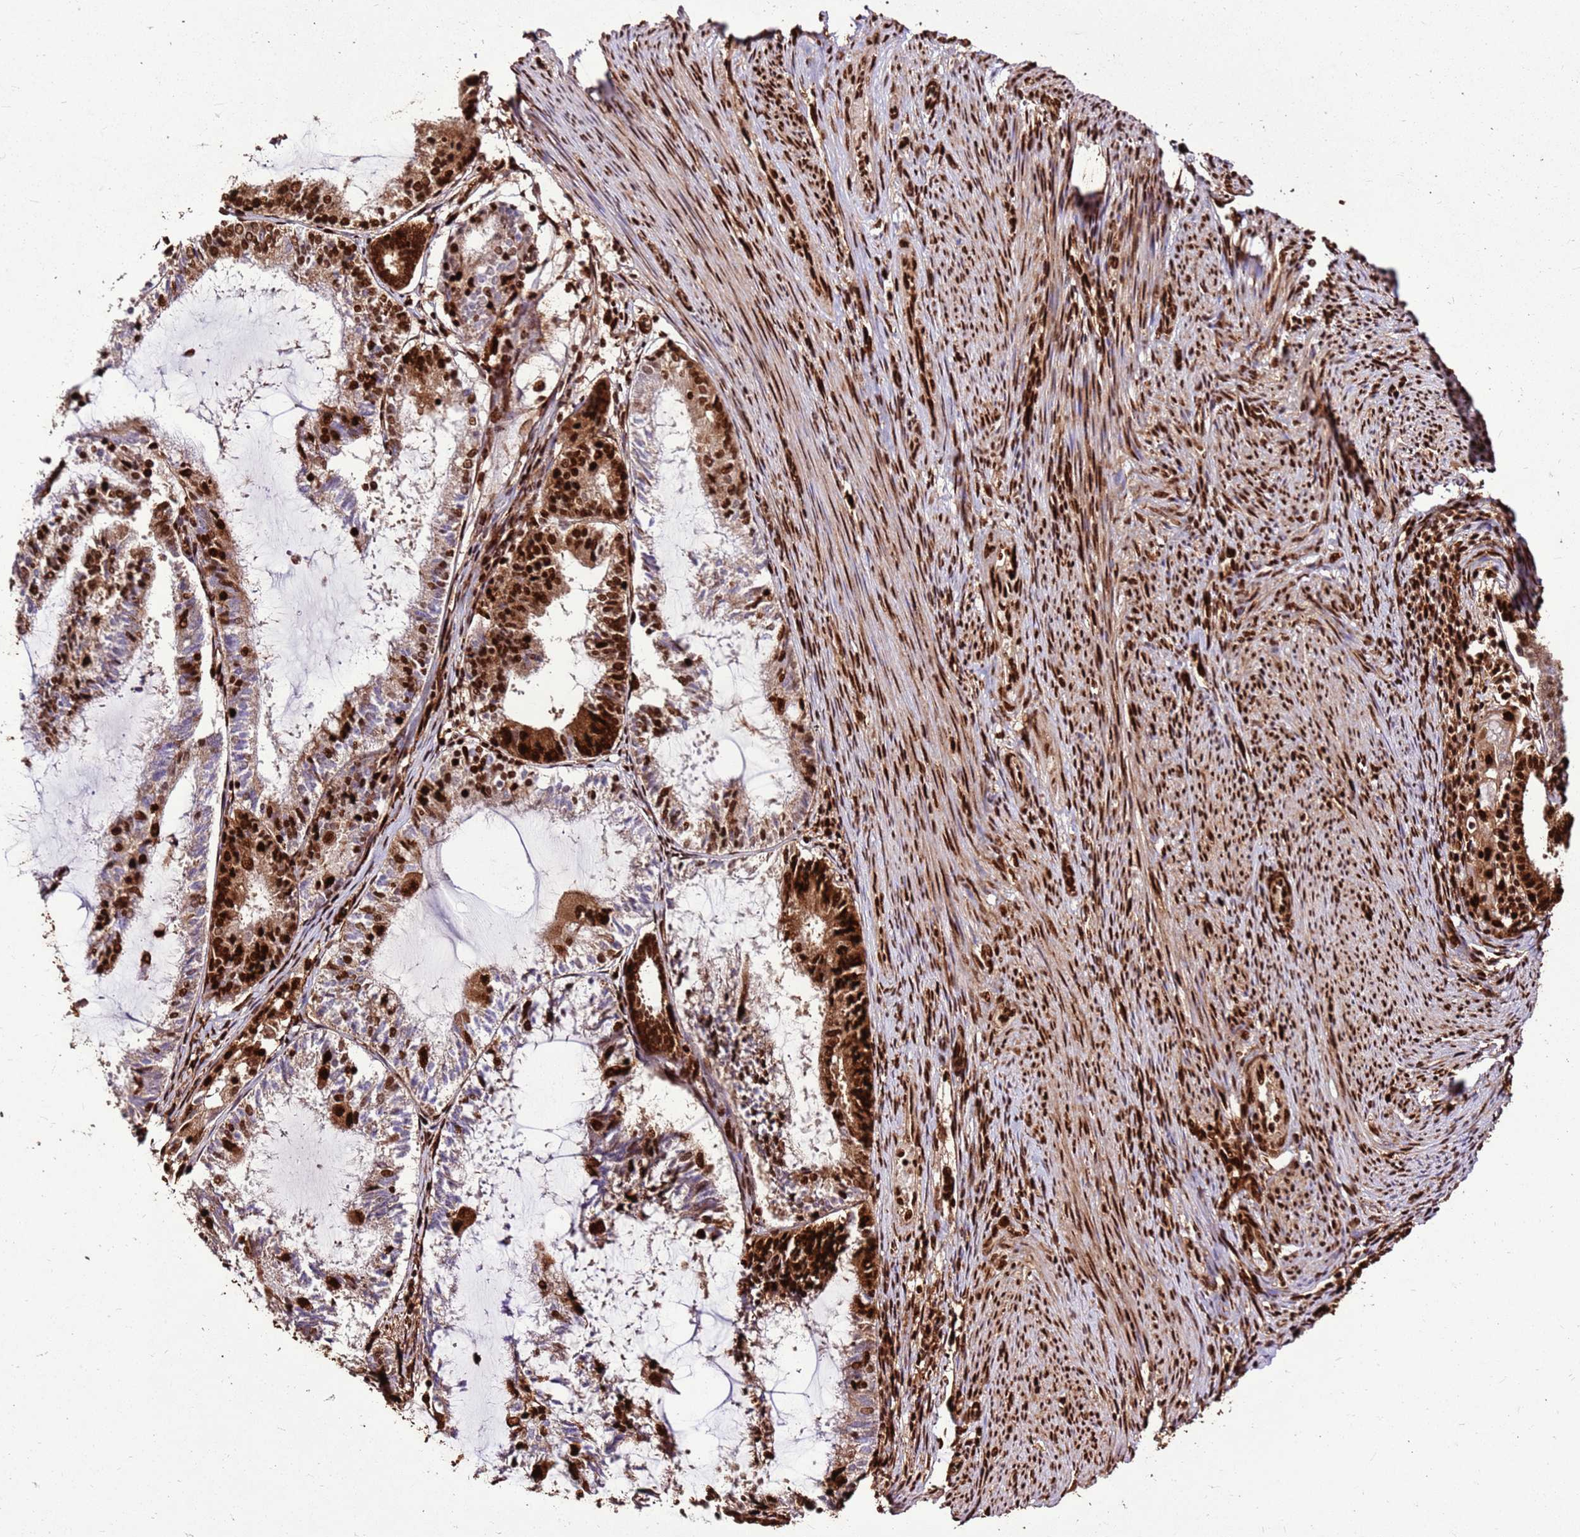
{"staining": {"intensity": "strong", "quantity": ">75%", "location": "cytoplasmic/membranous,nuclear"}, "tissue": "endometrial cancer", "cell_type": "Tumor cells", "image_type": "cancer", "snomed": [{"axis": "morphology", "description": "Adenocarcinoma, NOS"}, {"axis": "topography", "description": "Endometrium"}], "caption": "Immunohistochemical staining of human endometrial cancer demonstrates strong cytoplasmic/membranous and nuclear protein staining in approximately >75% of tumor cells.", "gene": "HNRNPAB", "patient": {"sex": "female", "age": 81}}